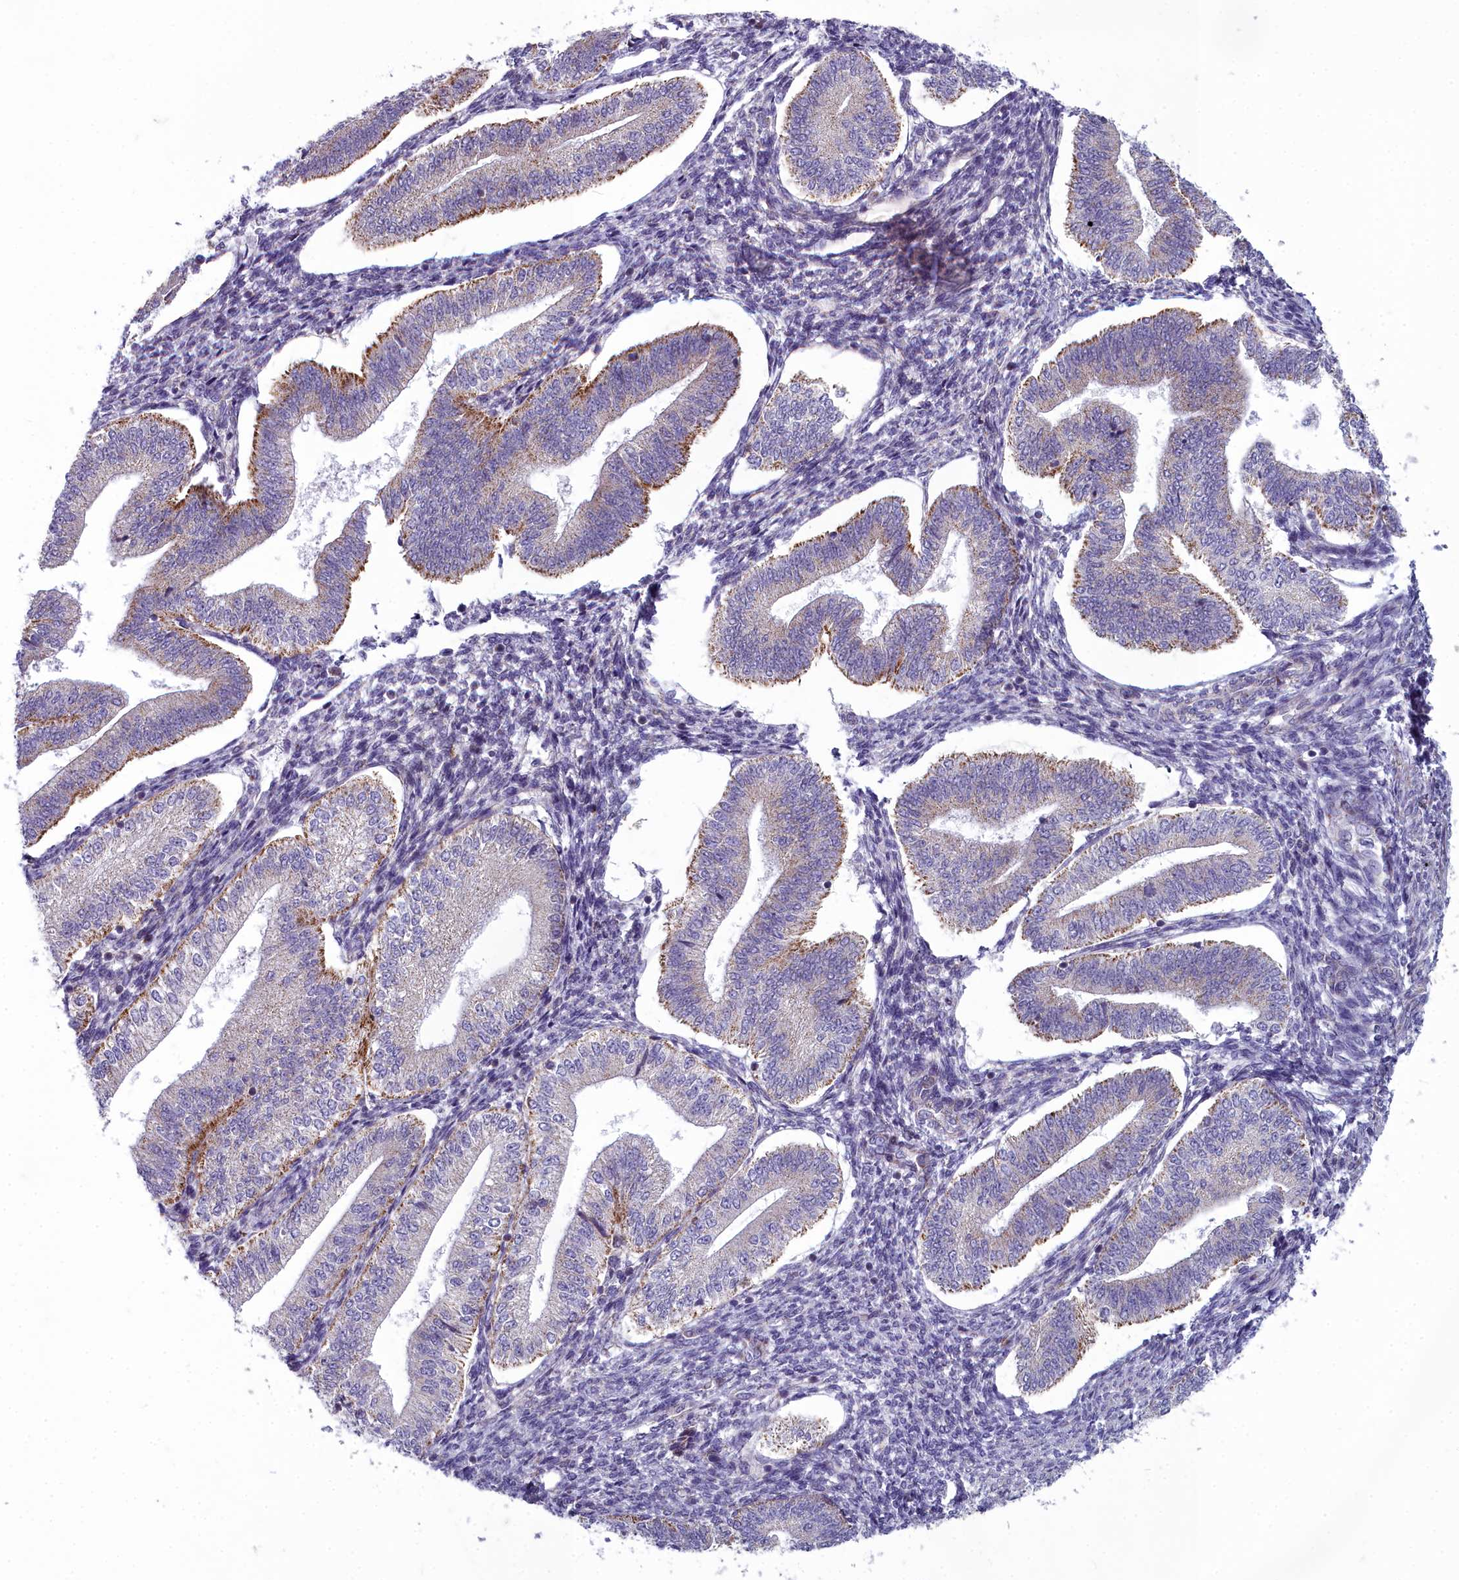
{"staining": {"intensity": "negative", "quantity": "none", "location": "none"}, "tissue": "endometrium", "cell_type": "Cells in endometrial stroma", "image_type": "normal", "snomed": [{"axis": "morphology", "description": "Normal tissue, NOS"}, {"axis": "topography", "description": "Endometrium"}], "caption": "Immunohistochemistry image of benign endometrium: human endometrium stained with DAB (3,3'-diaminobenzidine) demonstrates no significant protein expression in cells in endometrial stroma. (IHC, brightfield microscopy, high magnification).", "gene": "INSYN2A", "patient": {"sex": "female", "age": 34}}